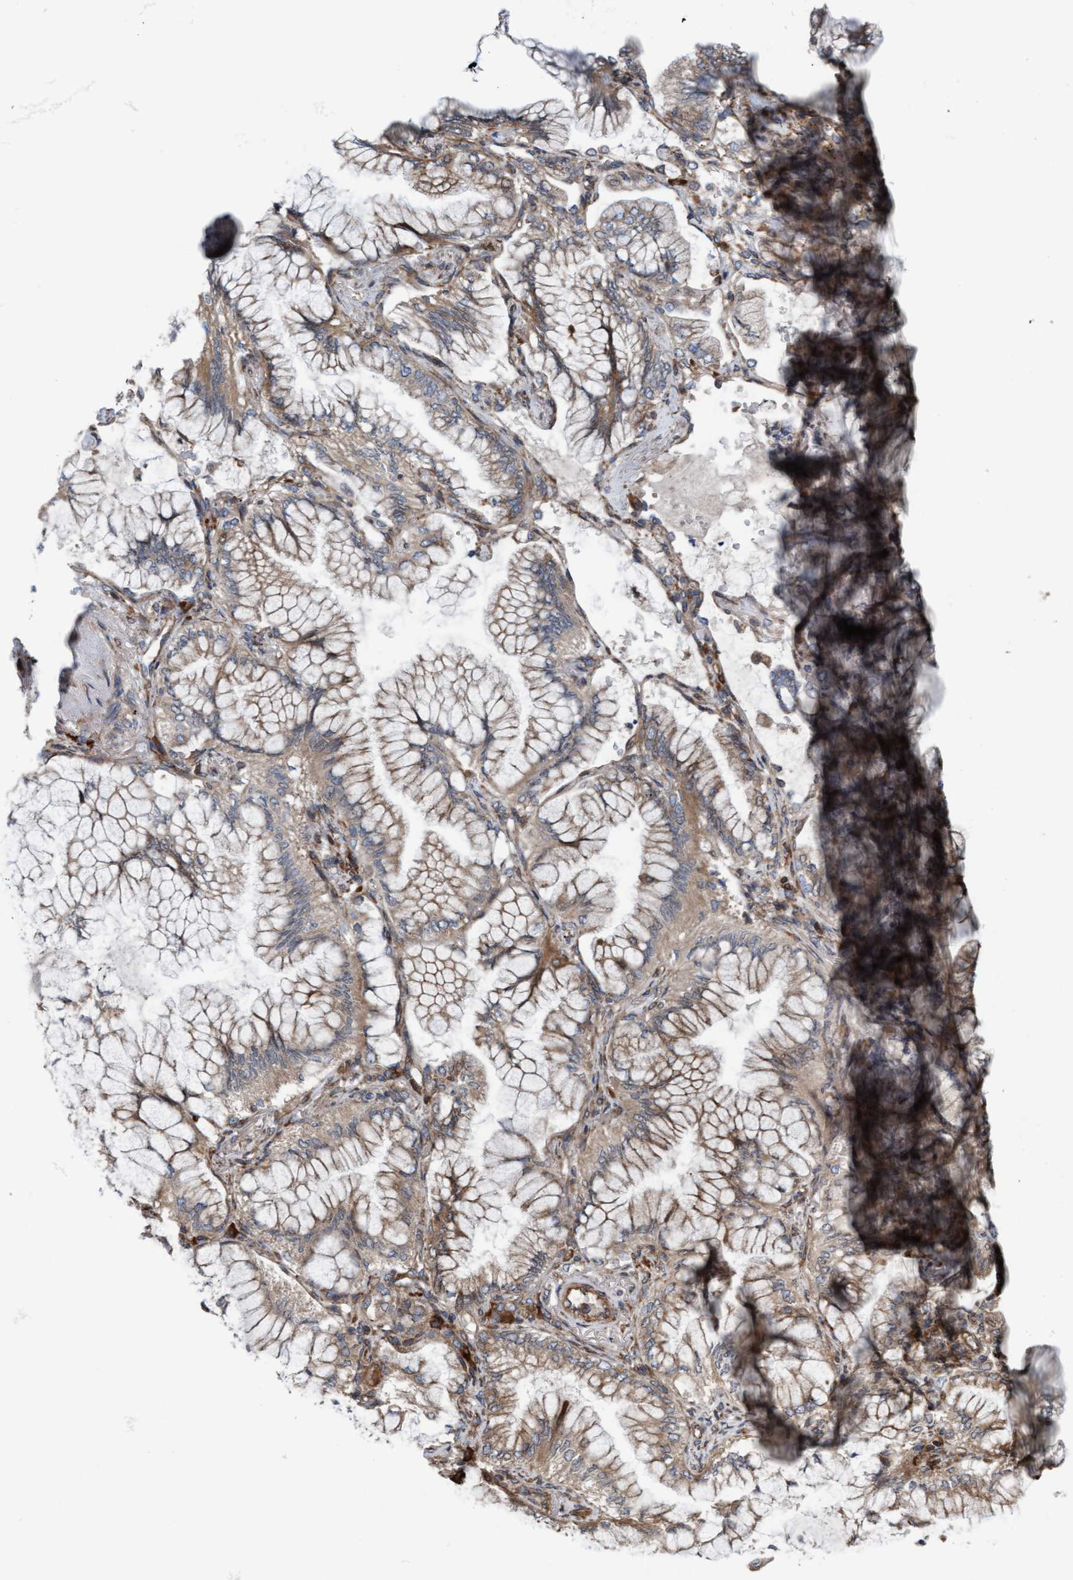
{"staining": {"intensity": "negative", "quantity": "none", "location": "none"}, "tissue": "lung cancer", "cell_type": "Tumor cells", "image_type": "cancer", "snomed": [{"axis": "morphology", "description": "Adenocarcinoma, NOS"}, {"axis": "topography", "description": "Lung"}], "caption": "Immunohistochemistry micrograph of neoplastic tissue: lung cancer (adenocarcinoma) stained with DAB displays no significant protein expression in tumor cells.", "gene": "RAP1GAP2", "patient": {"sex": "female", "age": 70}}